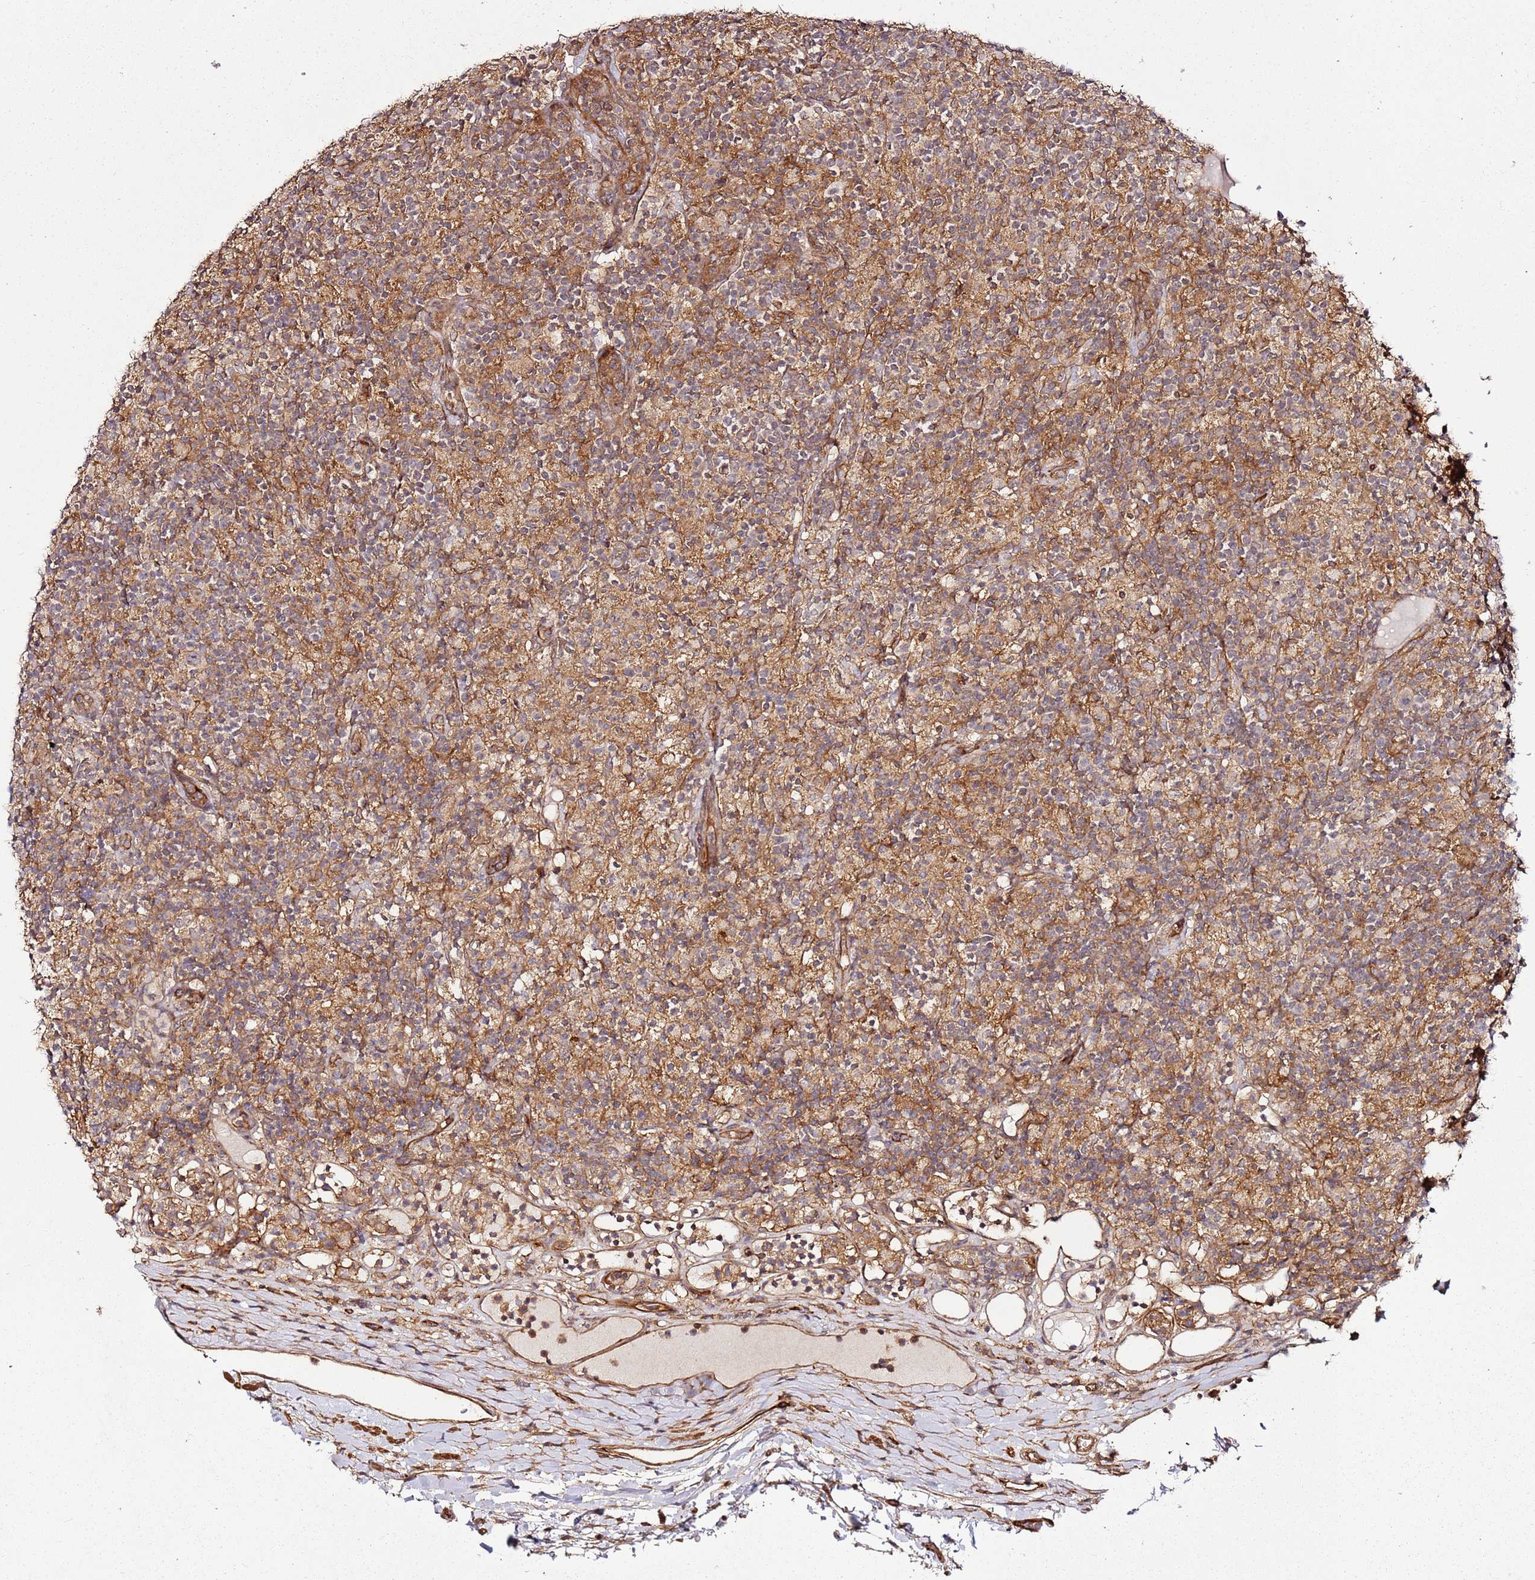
{"staining": {"intensity": "weak", "quantity": "25%-75%", "location": "cytoplasmic/membranous"}, "tissue": "lymphoma", "cell_type": "Tumor cells", "image_type": "cancer", "snomed": [{"axis": "morphology", "description": "Hodgkin's disease, NOS"}, {"axis": "topography", "description": "Lymph node"}], "caption": "Hodgkin's disease tissue shows weak cytoplasmic/membranous positivity in about 25%-75% of tumor cells", "gene": "CCNYL1", "patient": {"sex": "male", "age": 70}}